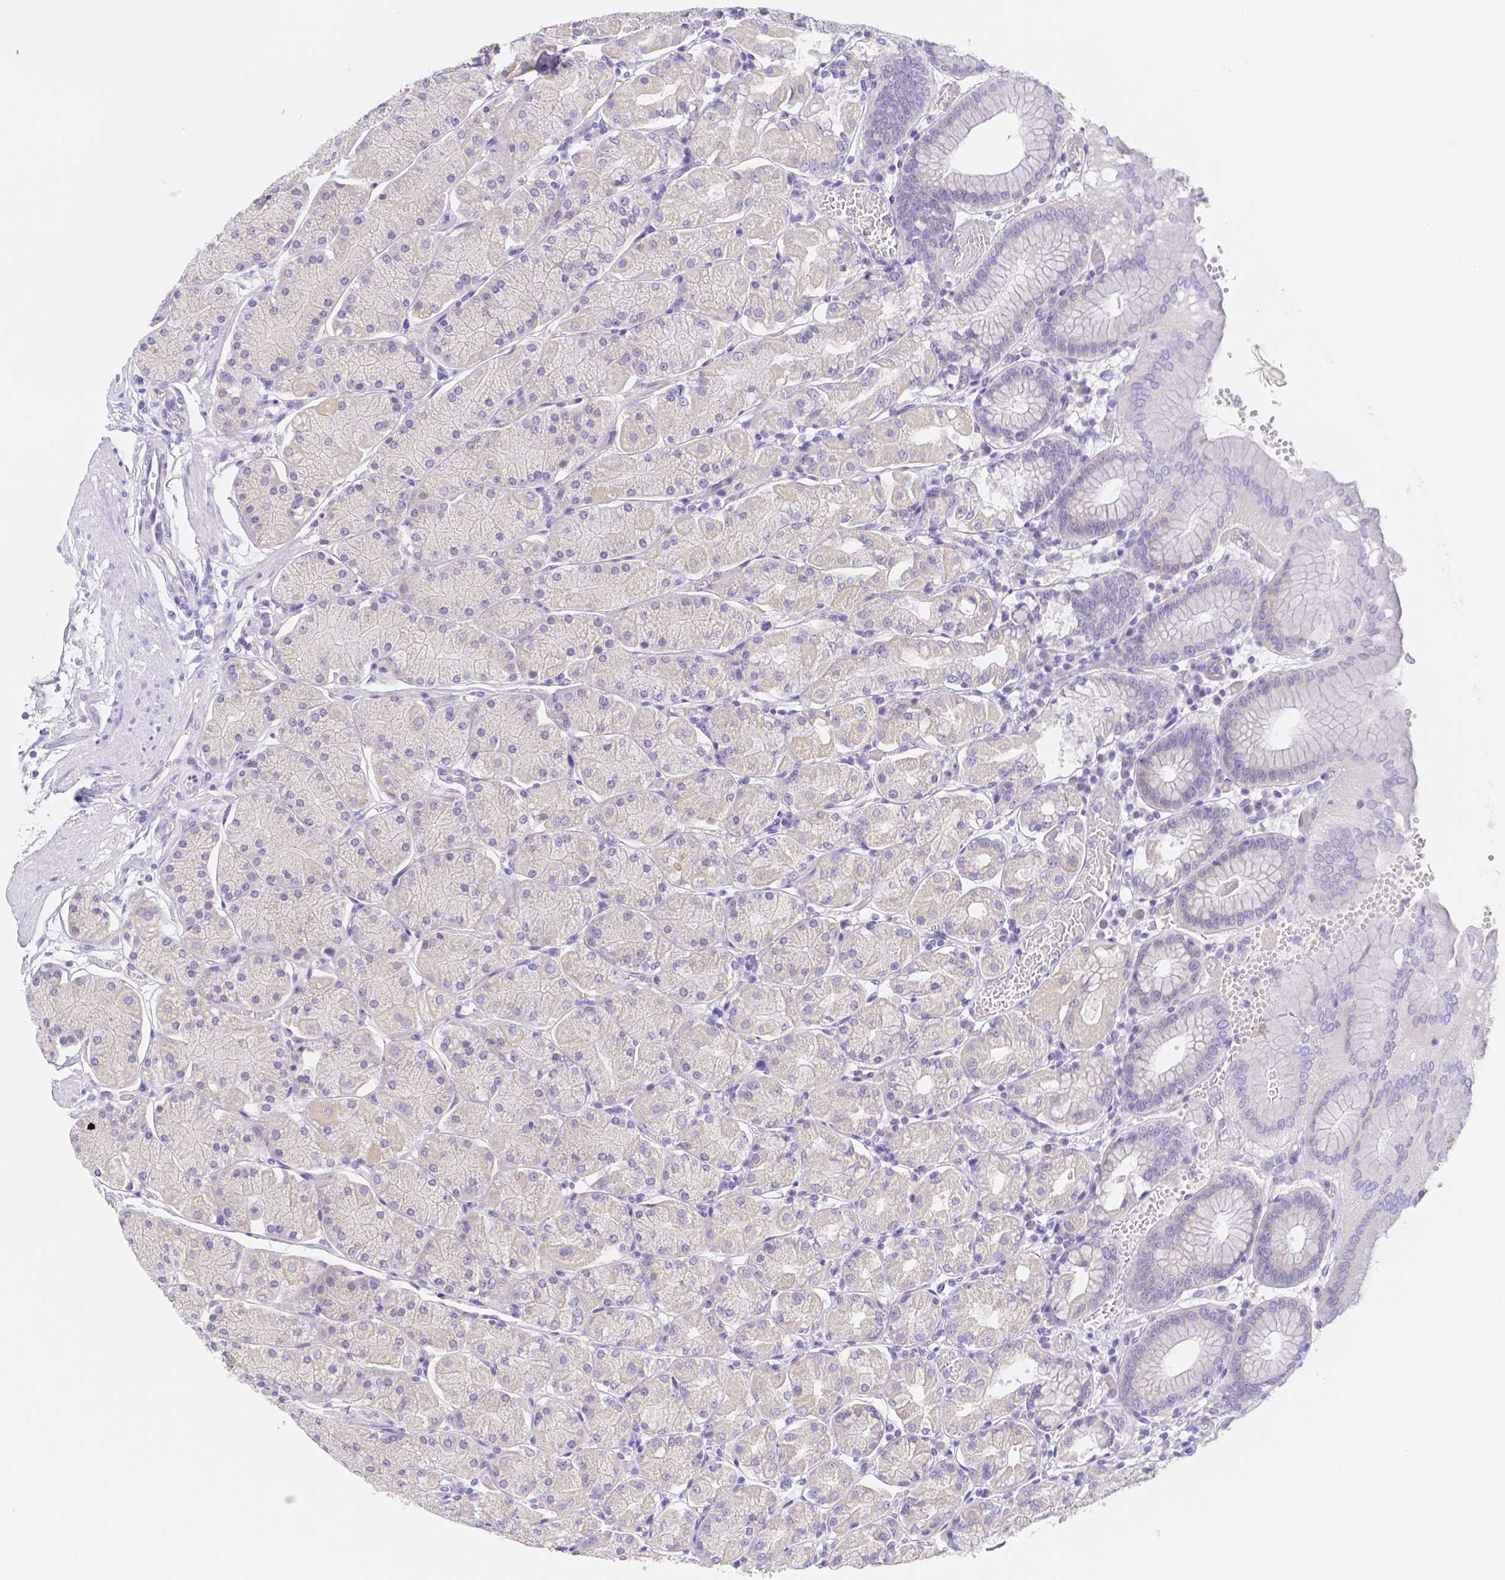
{"staining": {"intensity": "negative", "quantity": "none", "location": "none"}, "tissue": "stomach", "cell_type": "Glandular cells", "image_type": "normal", "snomed": [{"axis": "morphology", "description": "Normal tissue, NOS"}, {"axis": "topography", "description": "Stomach, upper"}, {"axis": "topography", "description": "Stomach"}], "caption": "IHC histopathology image of benign stomach: stomach stained with DAB (3,3'-diaminobenzidine) exhibits no significant protein staining in glandular cells. (DAB immunohistochemistry visualized using brightfield microscopy, high magnification).", "gene": "ZG16B", "patient": {"sex": "male", "age": 76}}